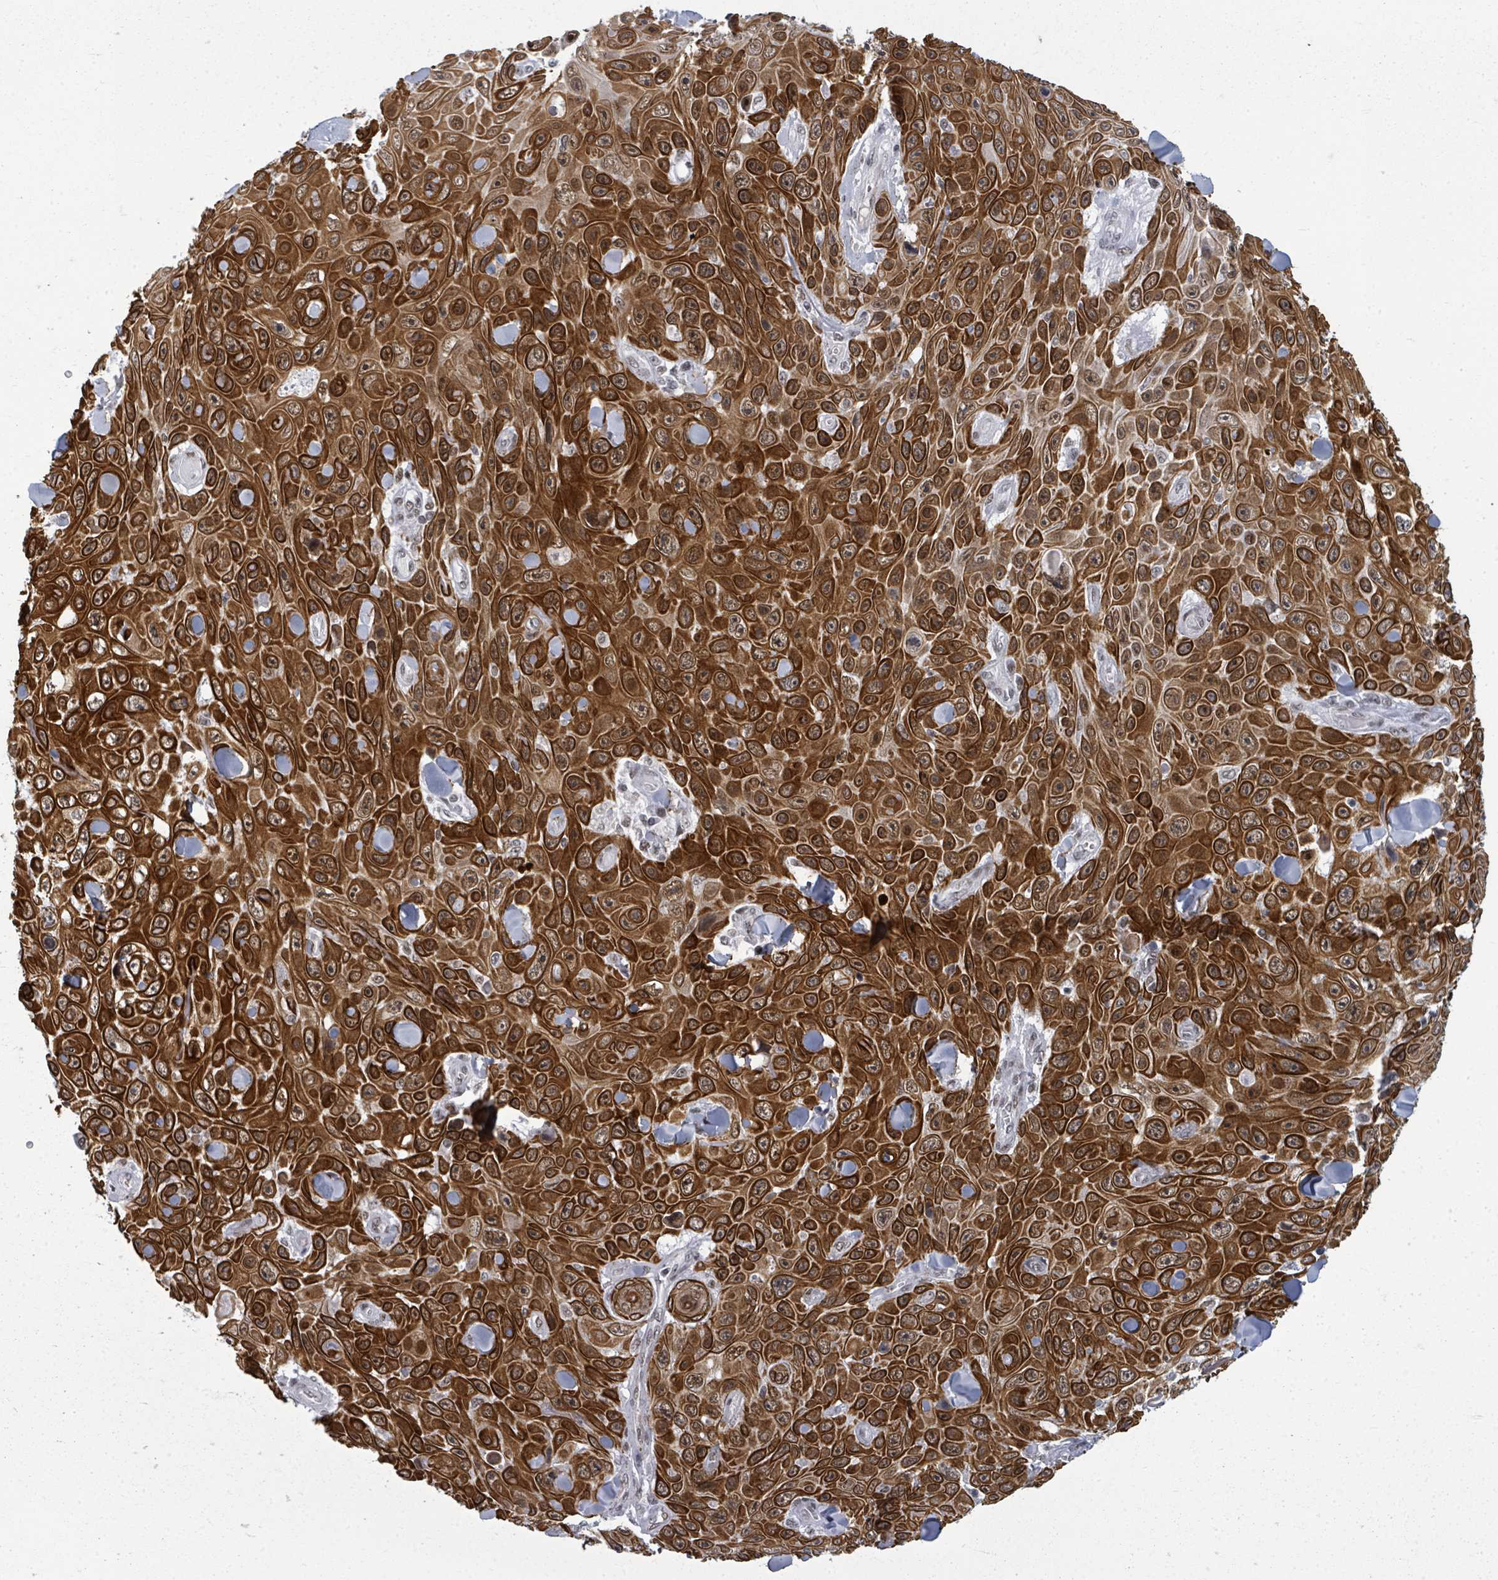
{"staining": {"intensity": "strong", "quantity": ">75%", "location": "cytoplasmic/membranous"}, "tissue": "skin cancer", "cell_type": "Tumor cells", "image_type": "cancer", "snomed": [{"axis": "morphology", "description": "Squamous cell carcinoma, NOS"}, {"axis": "topography", "description": "Skin"}], "caption": "Immunohistochemistry (IHC) (DAB (3,3'-diaminobenzidine)) staining of human skin squamous cell carcinoma displays strong cytoplasmic/membranous protein staining in about >75% of tumor cells.", "gene": "ERCC5", "patient": {"sex": "male", "age": 82}}